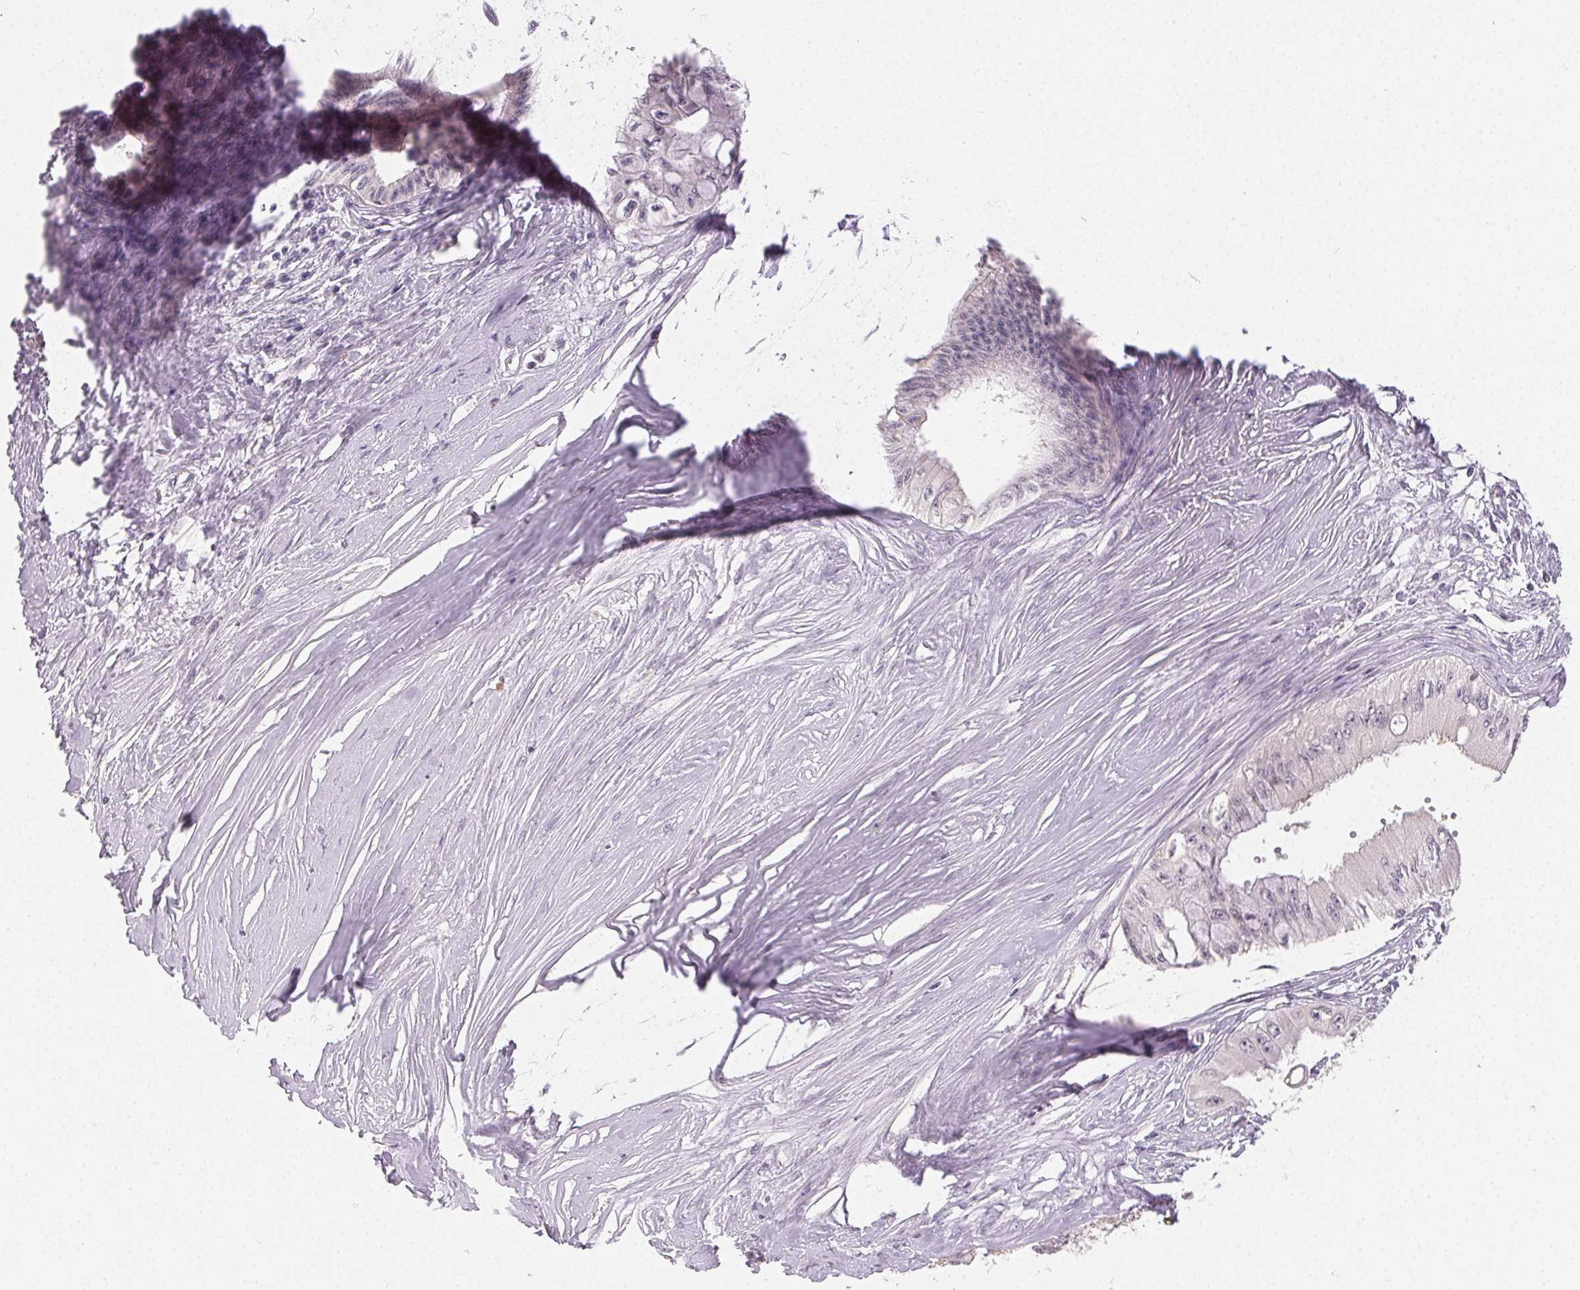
{"staining": {"intensity": "negative", "quantity": "none", "location": "none"}, "tissue": "pancreatic cancer", "cell_type": "Tumor cells", "image_type": "cancer", "snomed": [{"axis": "morphology", "description": "Adenocarcinoma, NOS"}, {"axis": "topography", "description": "Pancreas"}], "caption": "Histopathology image shows no significant protein staining in tumor cells of pancreatic cancer.", "gene": "TMEM174", "patient": {"sex": "male", "age": 71}}